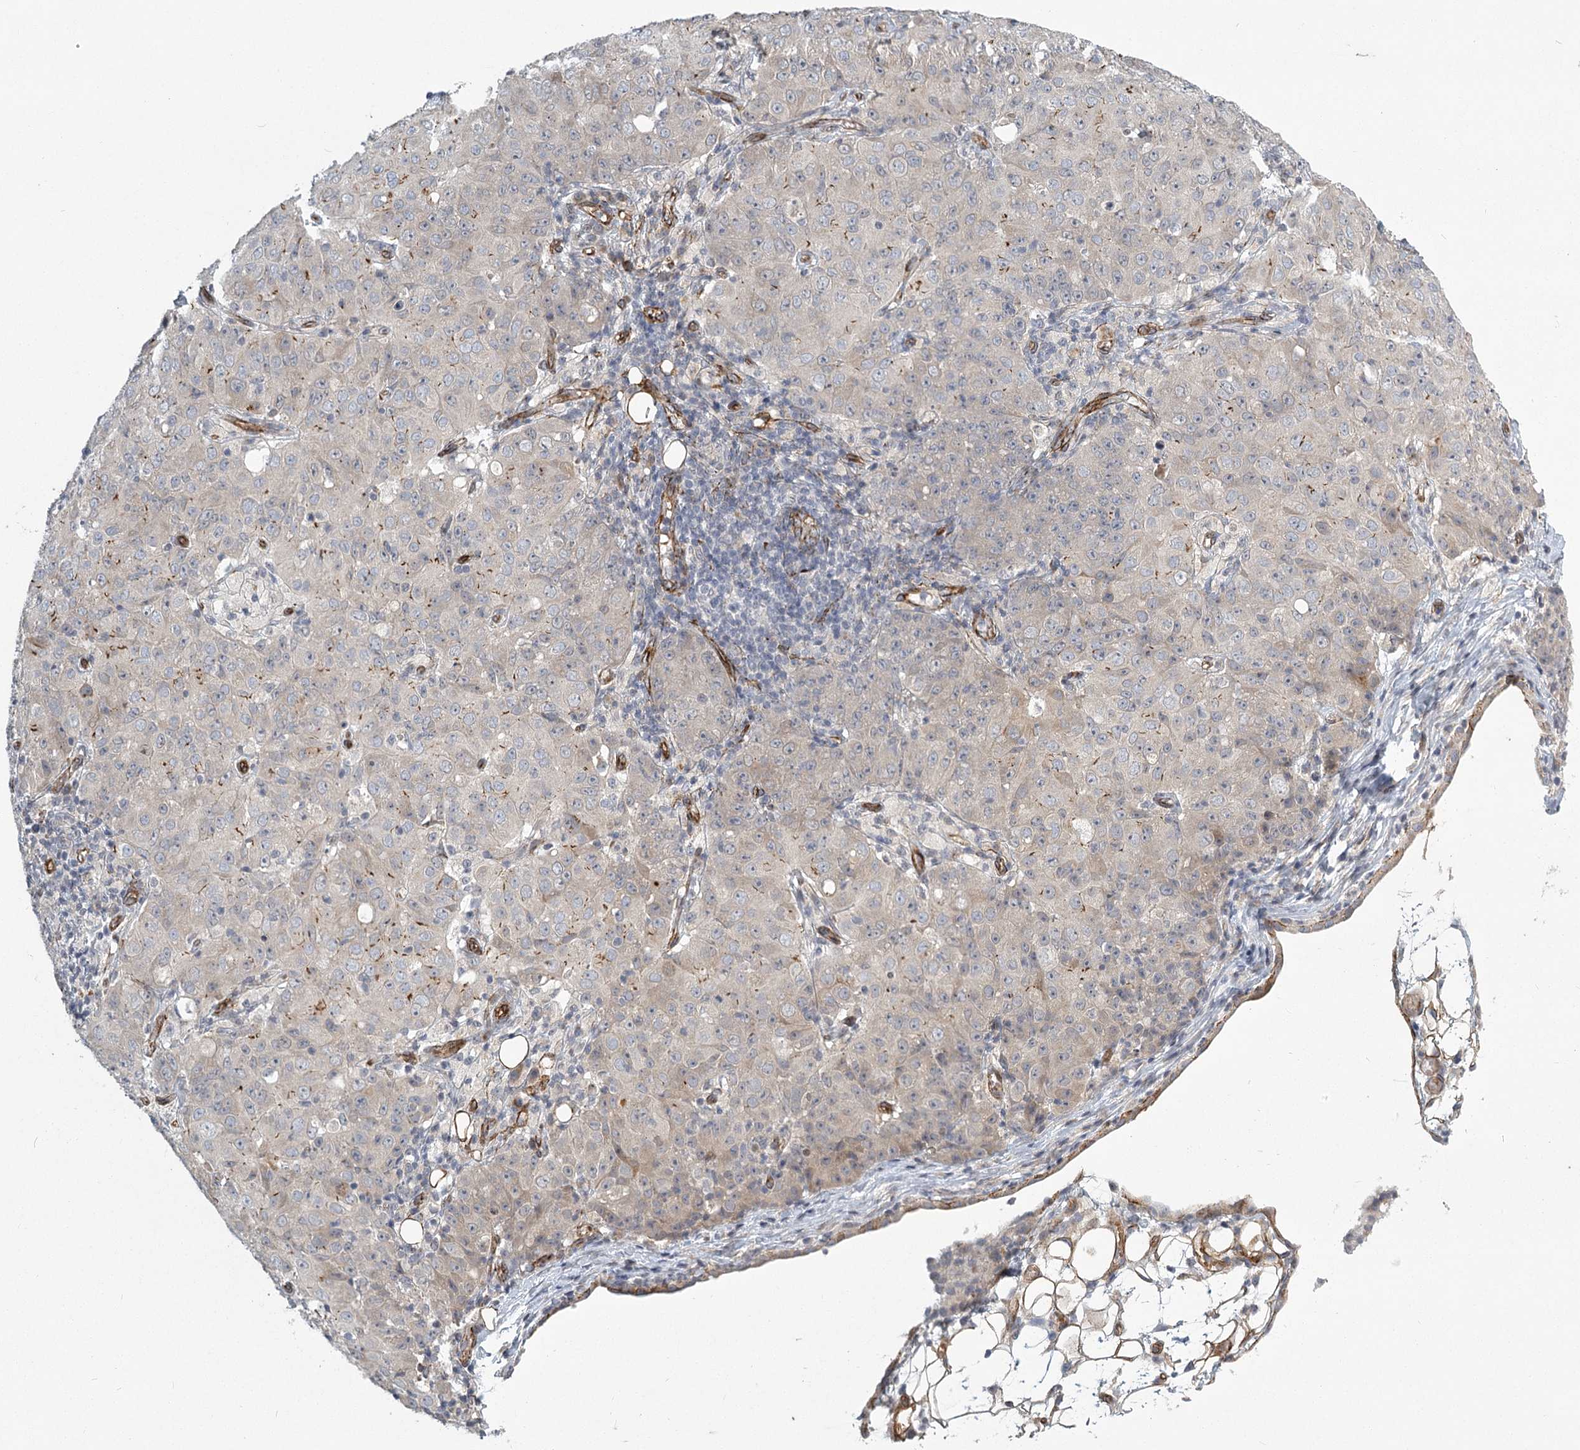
{"staining": {"intensity": "weak", "quantity": "<25%", "location": "cytoplasmic/membranous"}, "tissue": "ovarian cancer", "cell_type": "Tumor cells", "image_type": "cancer", "snomed": [{"axis": "morphology", "description": "Carcinoma, endometroid"}, {"axis": "topography", "description": "Ovary"}], "caption": "A photomicrograph of human ovarian cancer (endometroid carcinoma) is negative for staining in tumor cells. (Brightfield microscopy of DAB immunohistochemistry (IHC) at high magnification).", "gene": "MEPE", "patient": {"sex": "female", "age": 42}}